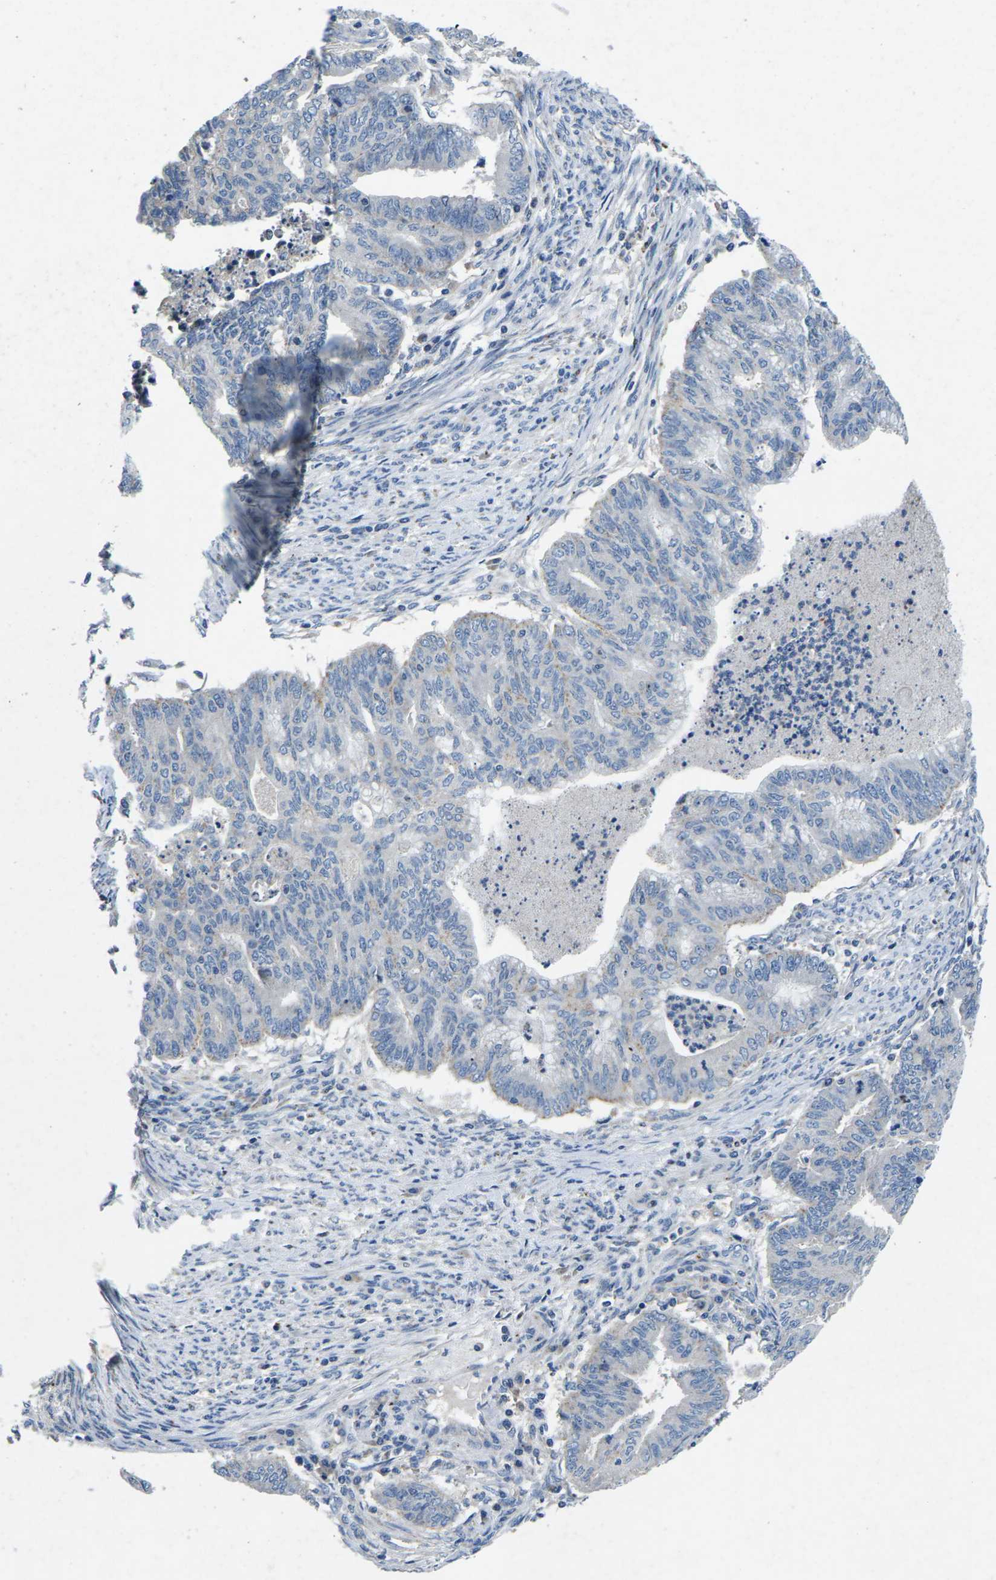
{"staining": {"intensity": "negative", "quantity": "none", "location": "none"}, "tissue": "endometrial cancer", "cell_type": "Tumor cells", "image_type": "cancer", "snomed": [{"axis": "morphology", "description": "Adenocarcinoma, NOS"}, {"axis": "topography", "description": "Endometrium"}], "caption": "Immunohistochemical staining of endometrial adenocarcinoma shows no significant staining in tumor cells. (DAB IHC with hematoxylin counter stain).", "gene": "PDCD6IP", "patient": {"sex": "female", "age": 79}}